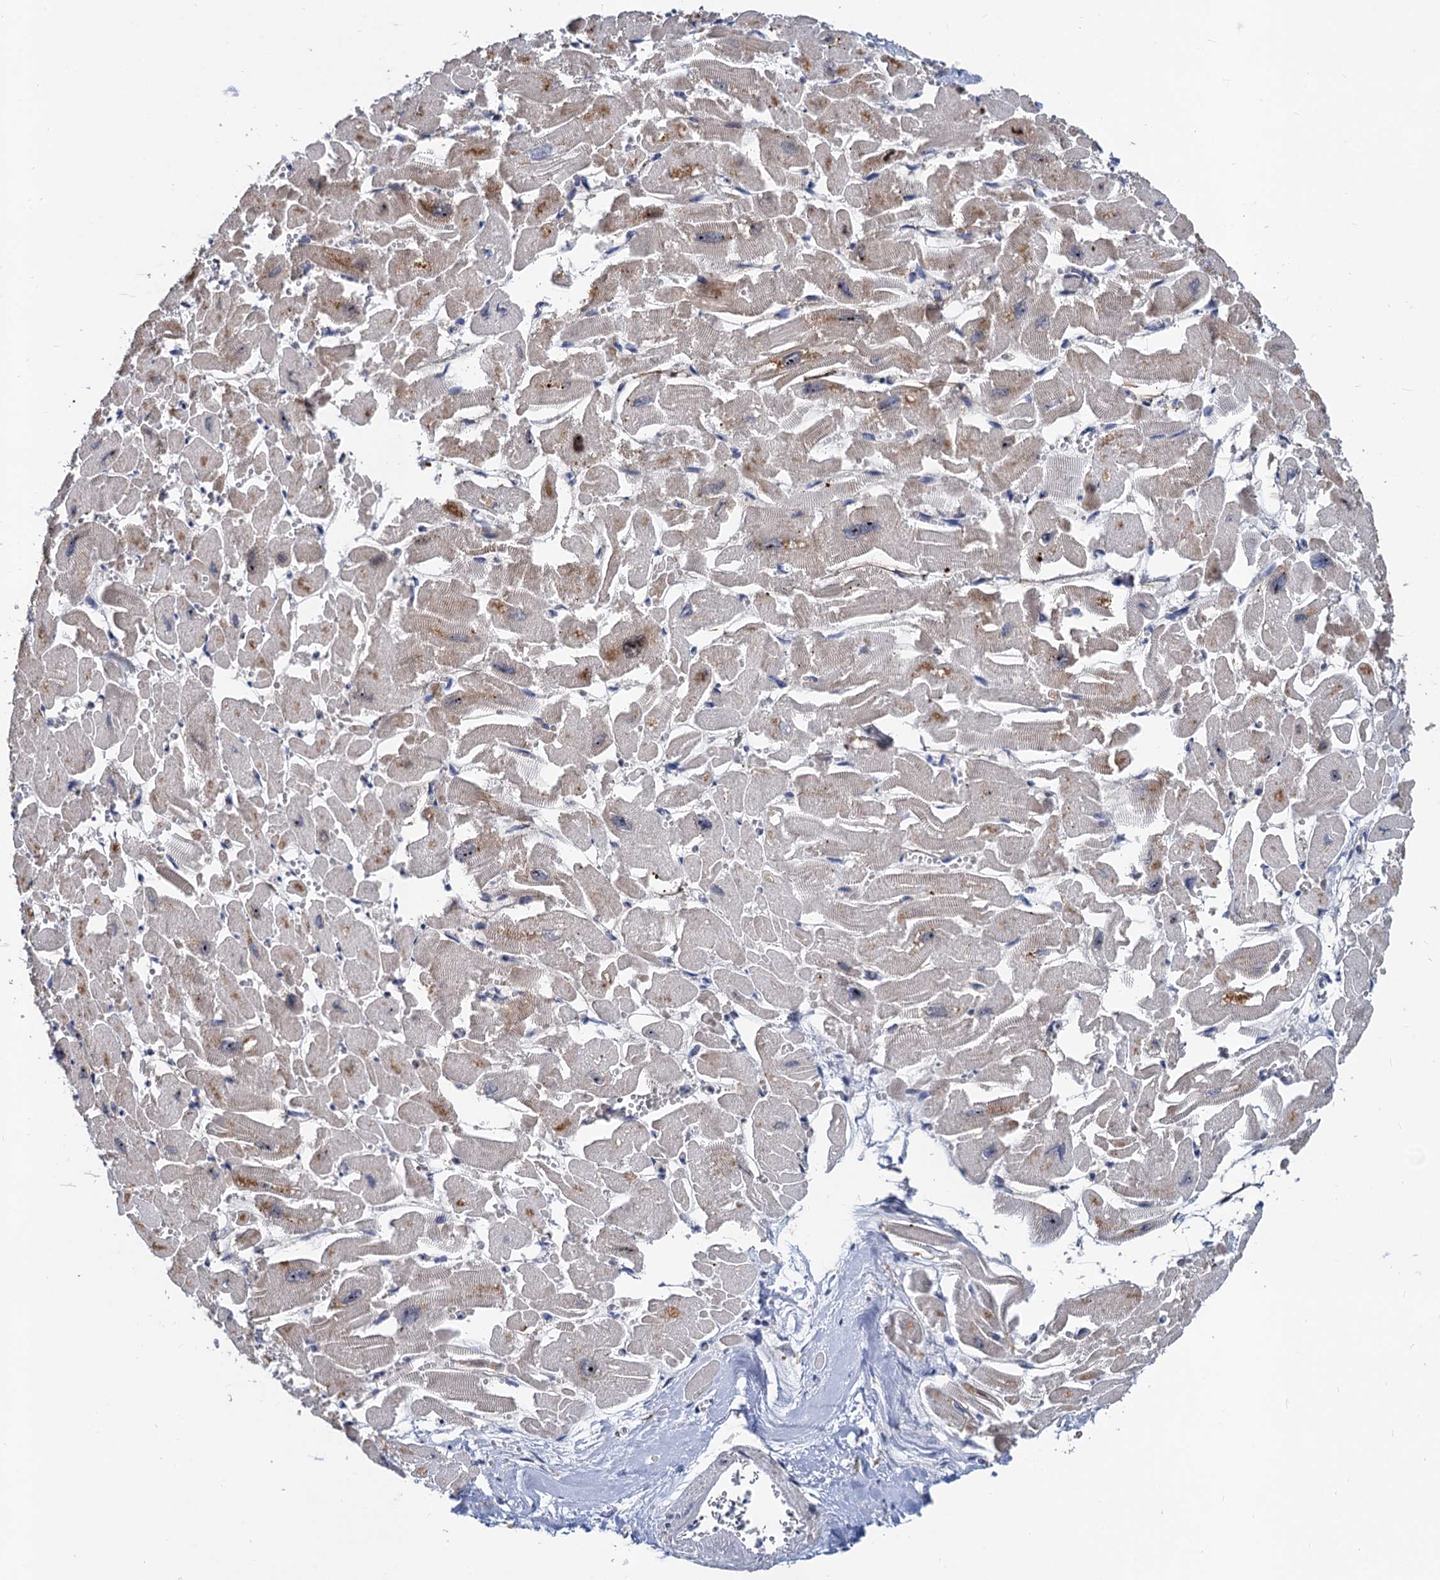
{"staining": {"intensity": "weak", "quantity": "<25%", "location": "cytoplasmic/membranous"}, "tissue": "heart muscle", "cell_type": "Cardiomyocytes", "image_type": "normal", "snomed": [{"axis": "morphology", "description": "Normal tissue, NOS"}, {"axis": "topography", "description": "Heart"}], "caption": "Immunohistochemistry histopathology image of unremarkable heart muscle: heart muscle stained with DAB (3,3'-diaminobenzidine) demonstrates no significant protein expression in cardiomyocytes.", "gene": "TSEN34", "patient": {"sex": "male", "age": 54}}